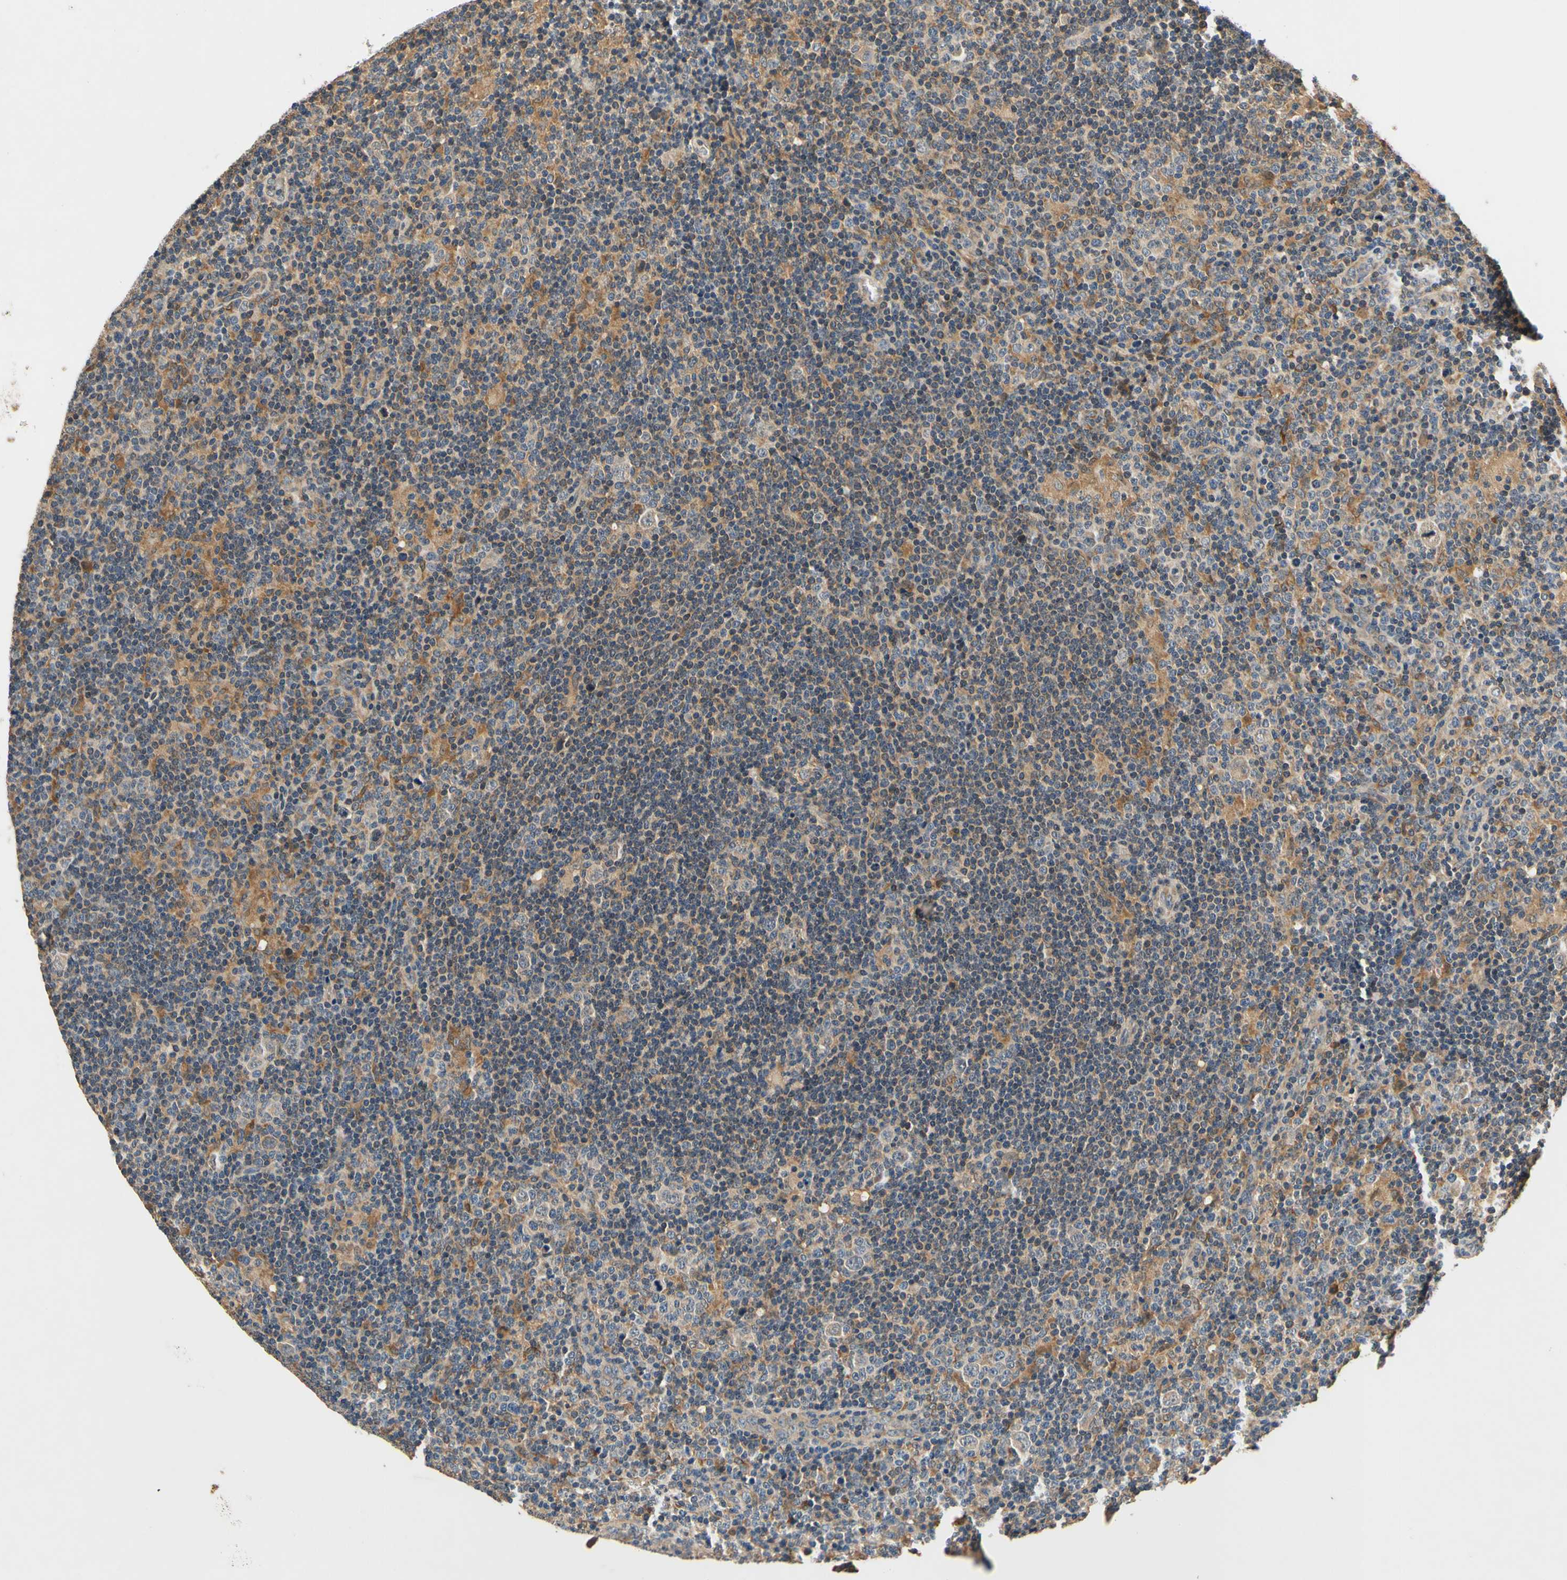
{"staining": {"intensity": "weak", "quantity": "25%-75%", "location": "cytoplasmic/membranous"}, "tissue": "lymphoma", "cell_type": "Tumor cells", "image_type": "cancer", "snomed": [{"axis": "morphology", "description": "Hodgkin's disease, NOS"}, {"axis": "topography", "description": "Lymph node"}], "caption": "DAB (3,3'-diaminobenzidine) immunohistochemical staining of human Hodgkin's disease shows weak cytoplasmic/membranous protein positivity in about 25%-75% of tumor cells.", "gene": "PLA2G4A", "patient": {"sex": "female", "age": 57}}